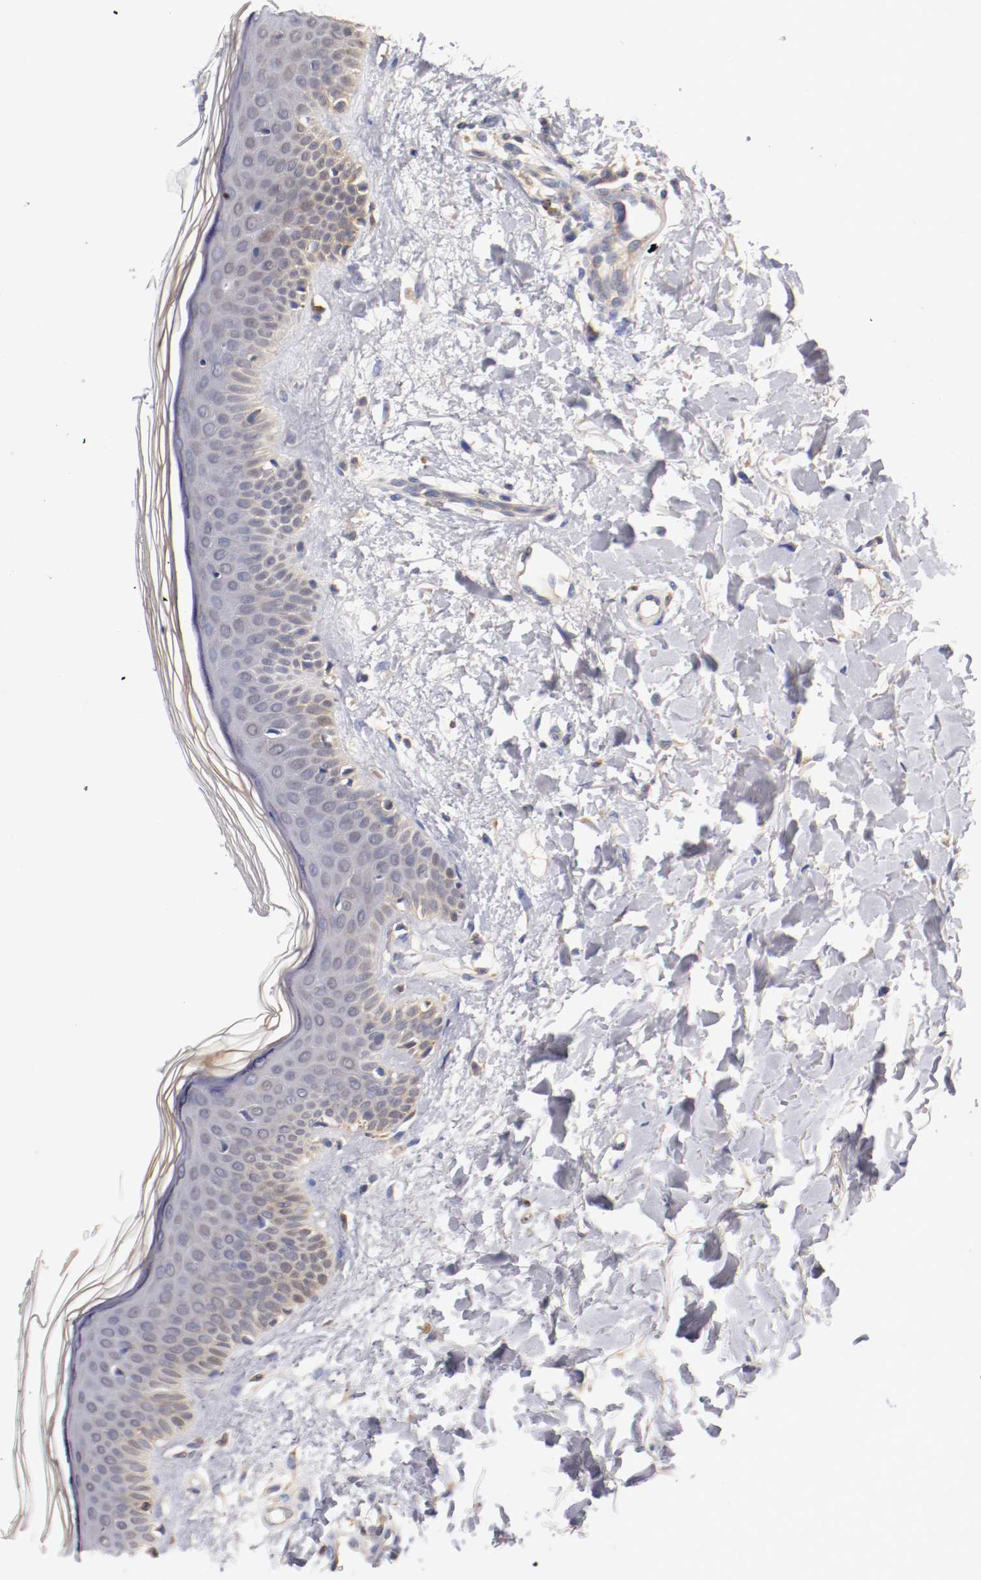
{"staining": {"intensity": "weak", "quantity": ">75%", "location": "cytoplasmic/membranous"}, "tissue": "skin", "cell_type": "Fibroblasts", "image_type": "normal", "snomed": [{"axis": "morphology", "description": "Normal tissue, NOS"}, {"axis": "topography", "description": "Skin"}], "caption": "Protein expression analysis of benign human skin reveals weak cytoplasmic/membranous expression in approximately >75% of fibroblasts. (Stains: DAB (3,3'-diaminobenzidine) in brown, nuclei in blue, Microscopy: brightfield microscopy at high magnification).", "gene": "SEMA5A", "patient": {"sex": "female", "age": 56}}